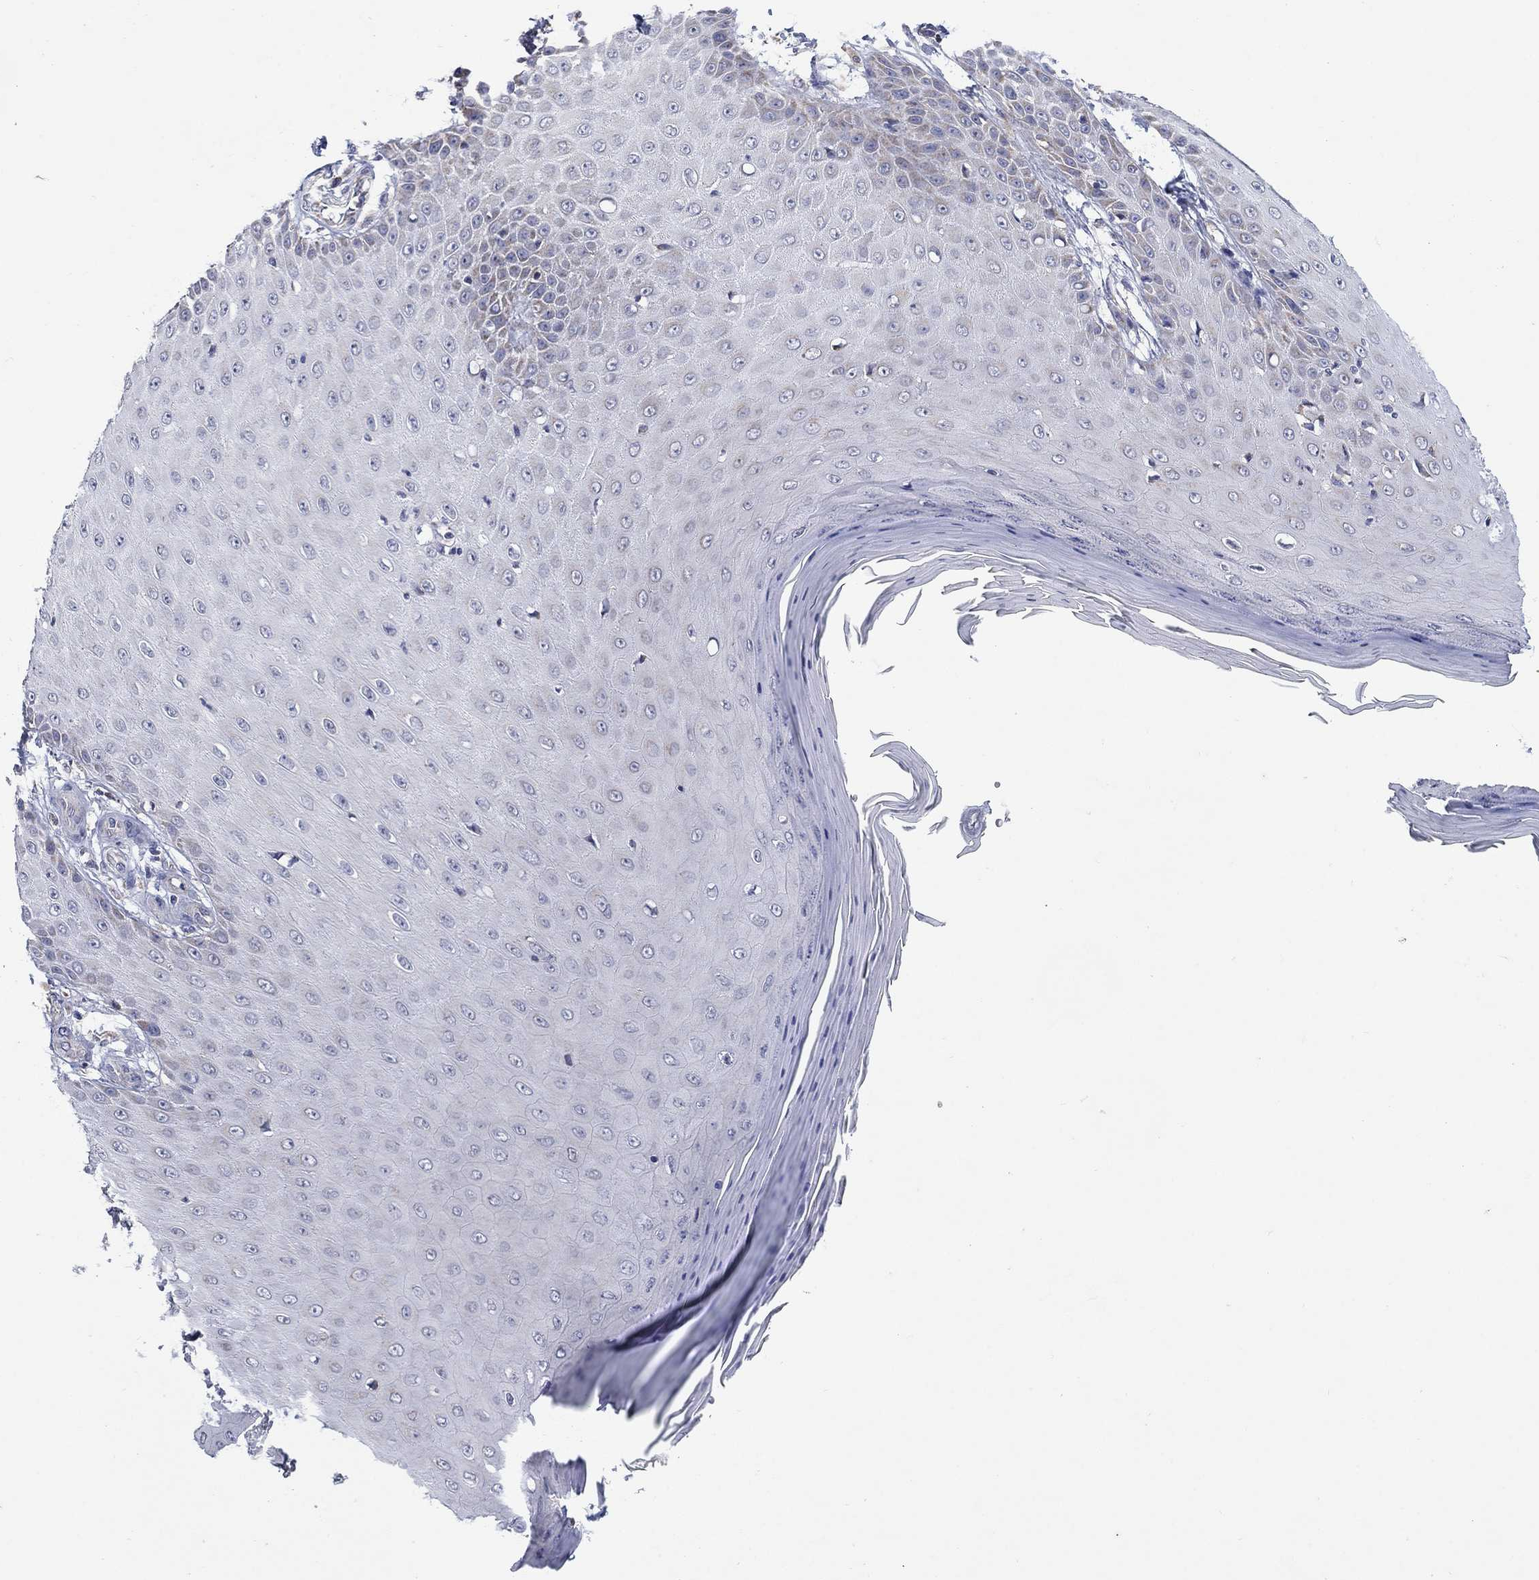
{"staining": {"intensity": "negative", "quantity": "none", "location": "none"}, "tissue": "skin cancer", "cell_type": "Tumor cells", "image_type": "cancer", "snomed": [{"axis": "morphology", "description": "Inflammation, NOS"}, {"axis": "morphology", "description": "Squamous cell carcinoma, NOS"}, {"axis": "topography", "description": "Skin"}], "caption": "Immunohistochemistry of human skin cancer (squamous cell carcinoma) demonstrates no staining in tumor cells. Brightfield microscopy of immunohistochemistry (IHC) stained with DAB (brown) and hematoxylin (blue), captured at high magnification.", "gene": "HPS5", "patient": {"sex": "male", "age": 70}}